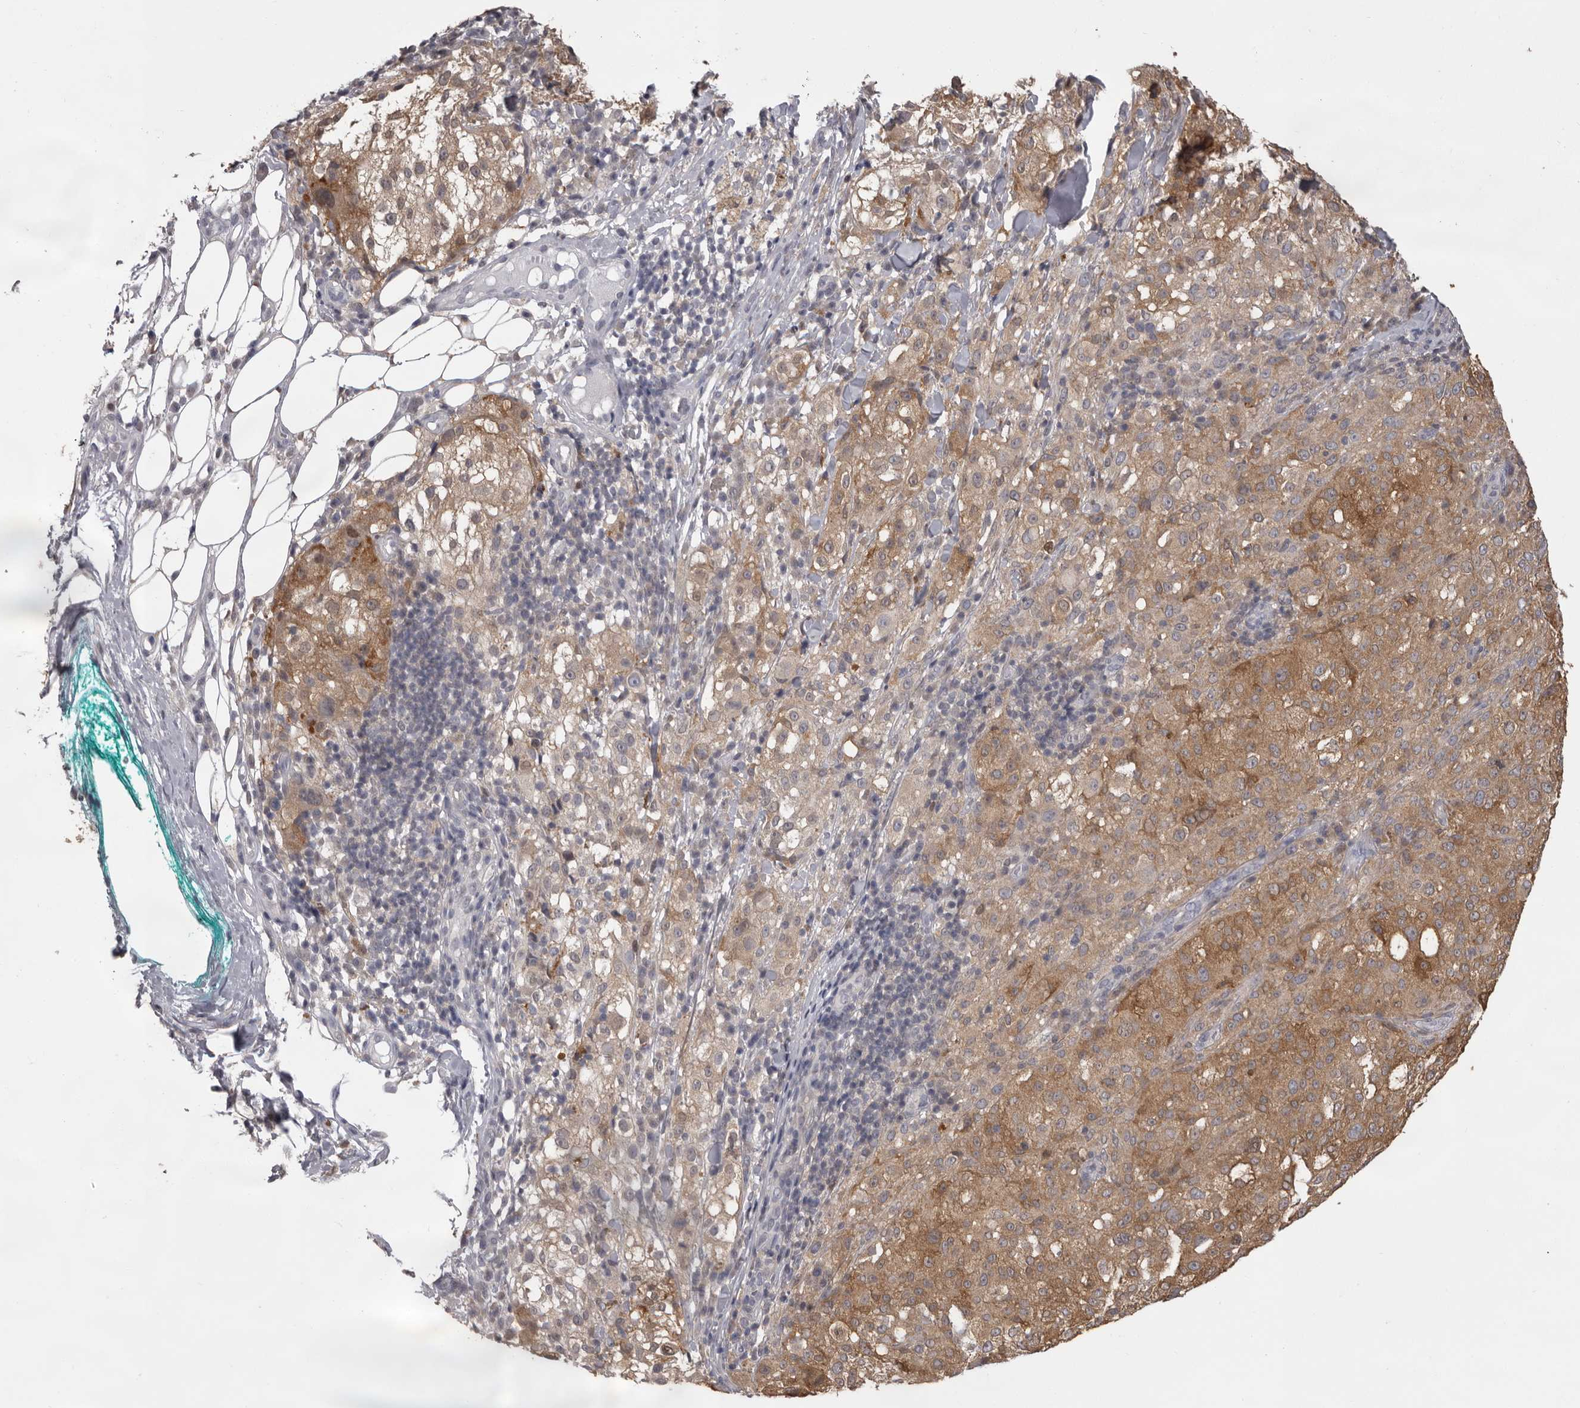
{"staining": {"intensity": "strong", "quantity": ">75%", "location": "cytoplasmic/membranous"}, "tissue": "melanoma", "cell_type": "Tumor cells", "image_type": "cancer", "snomed": [{"axis": "morphology", "description": "Necrosis, NOS"}, {"axis": "morphology", "description": "Malignant melanoma, NOS"}, {"axis": "topography", "description": "Skin"}], "caption": "Melanoma stained for a protein demonstrates strong cytoplasmic/membranous positivity in tumor cells.", "gene": "MDH1", "patient": {"sex": "female", "age": 87}}